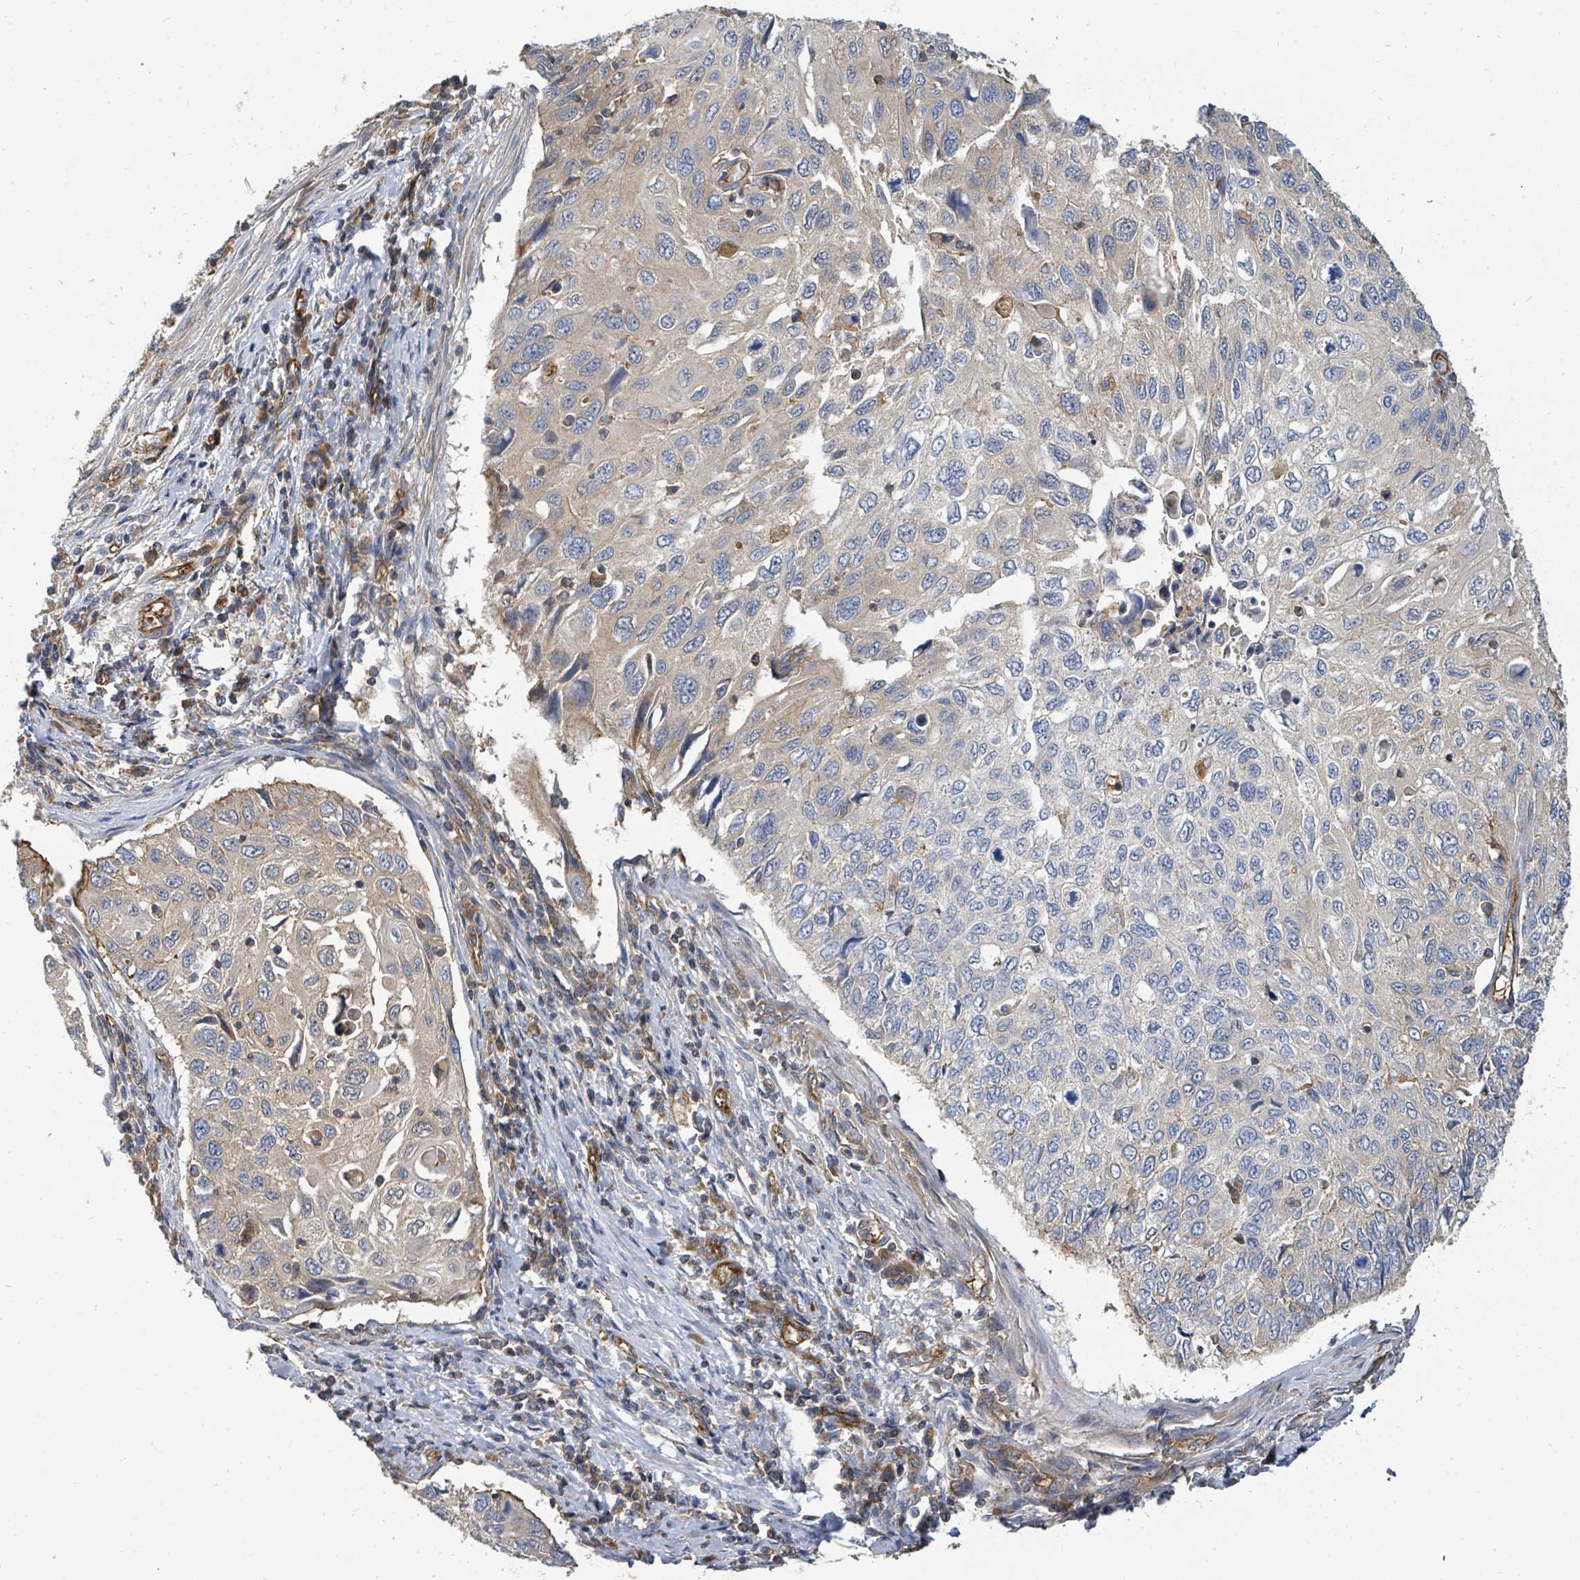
{"staining": {"intensity": "weak", "quantity": "25%-75%", "location": "cytoplasmic/membranous"}, "tissue": "cervical cancer", "cell_type": "Tumor cells", "image_type": "cancer", "snomed": [{"axis": "morphology", "description": "Squamous cell carcinoma, NOS"}, {"axis": "topography", "description": "Cervix"}], "caption": "Squamous cell carcinoma (cervical) stained with a brown dye exhibits weak cytoplasmic/membranous positive positivity in about 25%-75% of tumor cells.", "gene": "BOLA2B", "patient": {"sex": "female", "age": 70}}